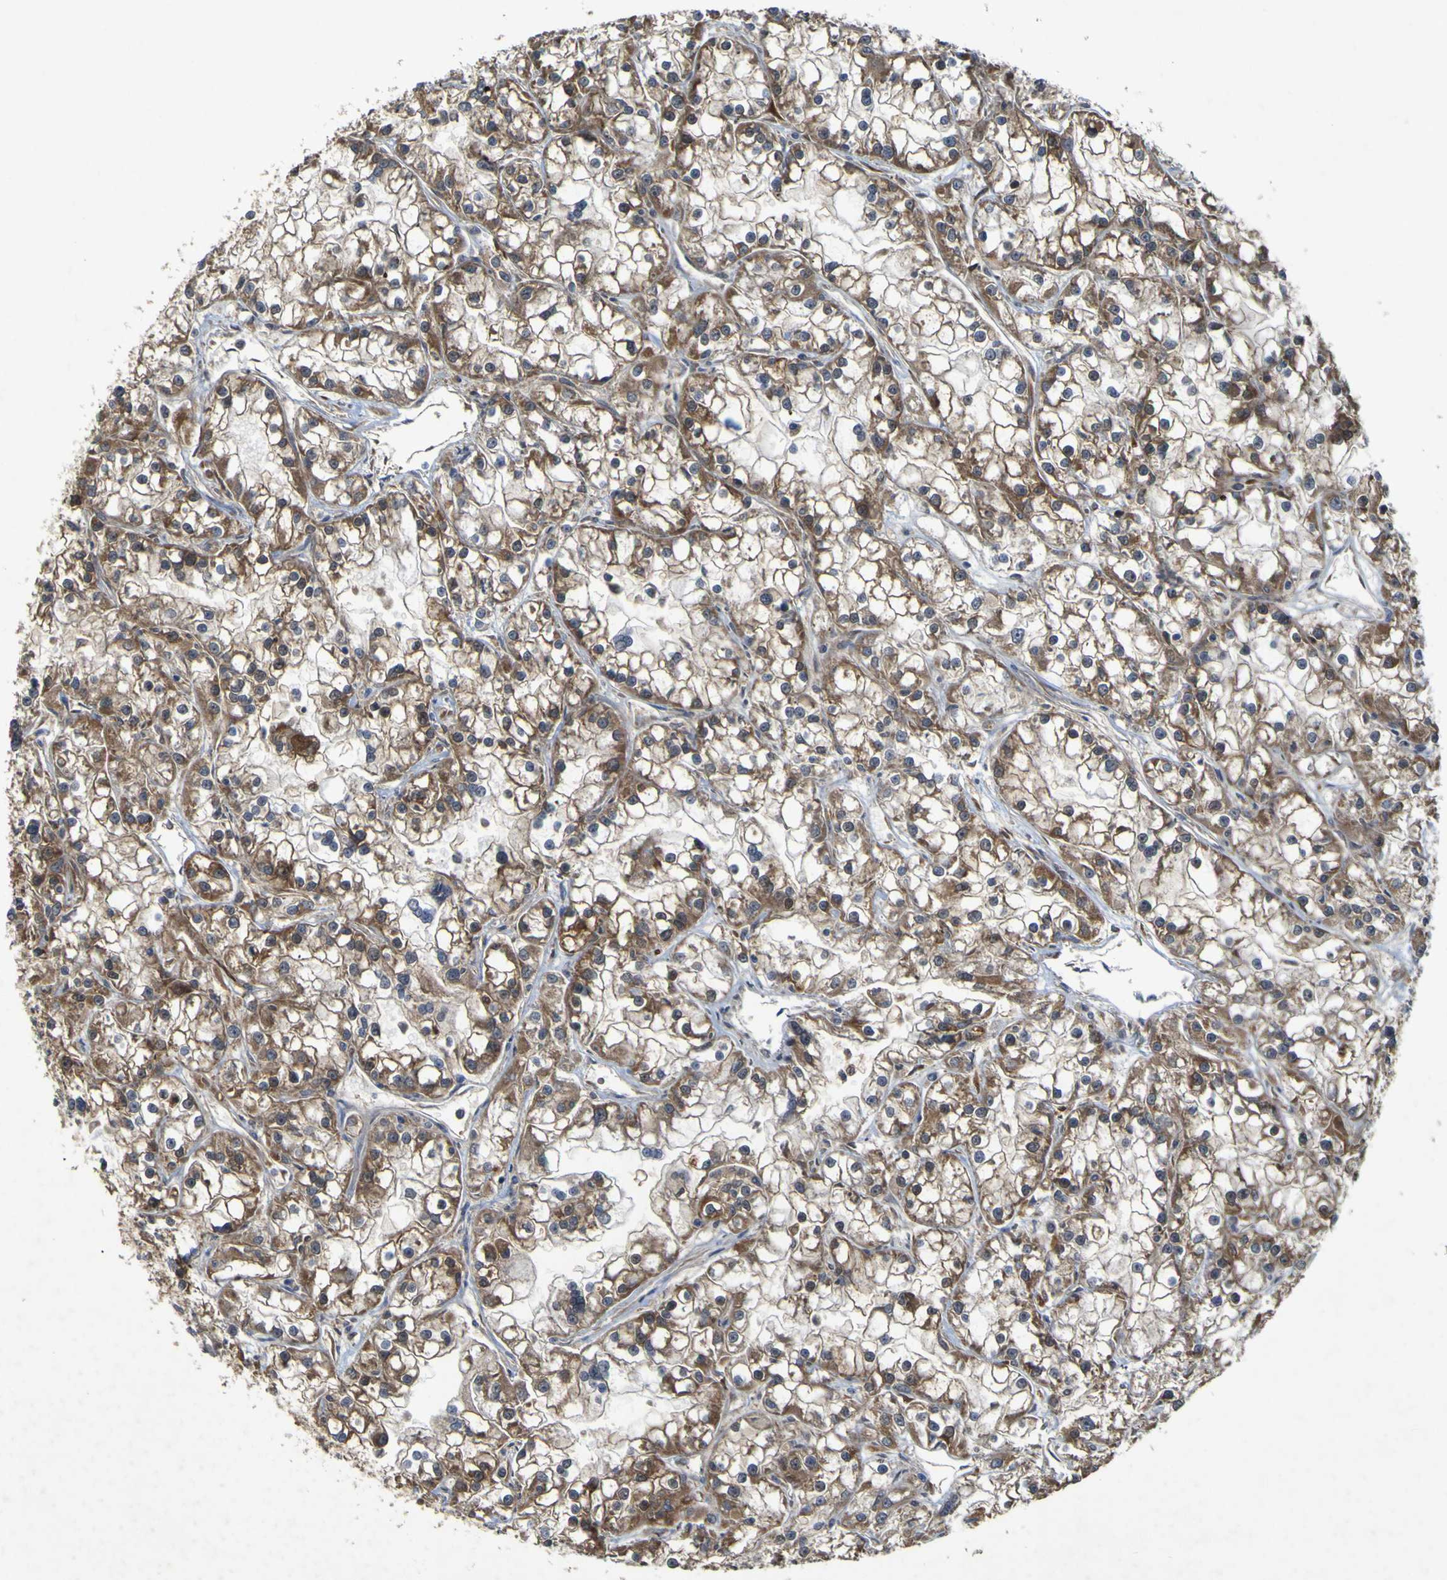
{"staining": {"intensity": "moderate", "quantity": ">75%", "location": "cytoplasmic/membranous"}, "tissue": "renal cancer", "cell_type": "Tumor cells", "image_type": "cancer", "snomed": [{"axis": "morphology", "description": "Adenocarcinoma, NOS"}, {"axis": "topography", "description": "Kidney"}], "caption": "Human adenocarcinoma (renal) stained for a protein (brown) shows moderate cytoplasmic/membranous positive positivity in approximately >75% of tumor cells.", "gene": "IRAK2", "patient": {"sex": "female", "age": 52}}